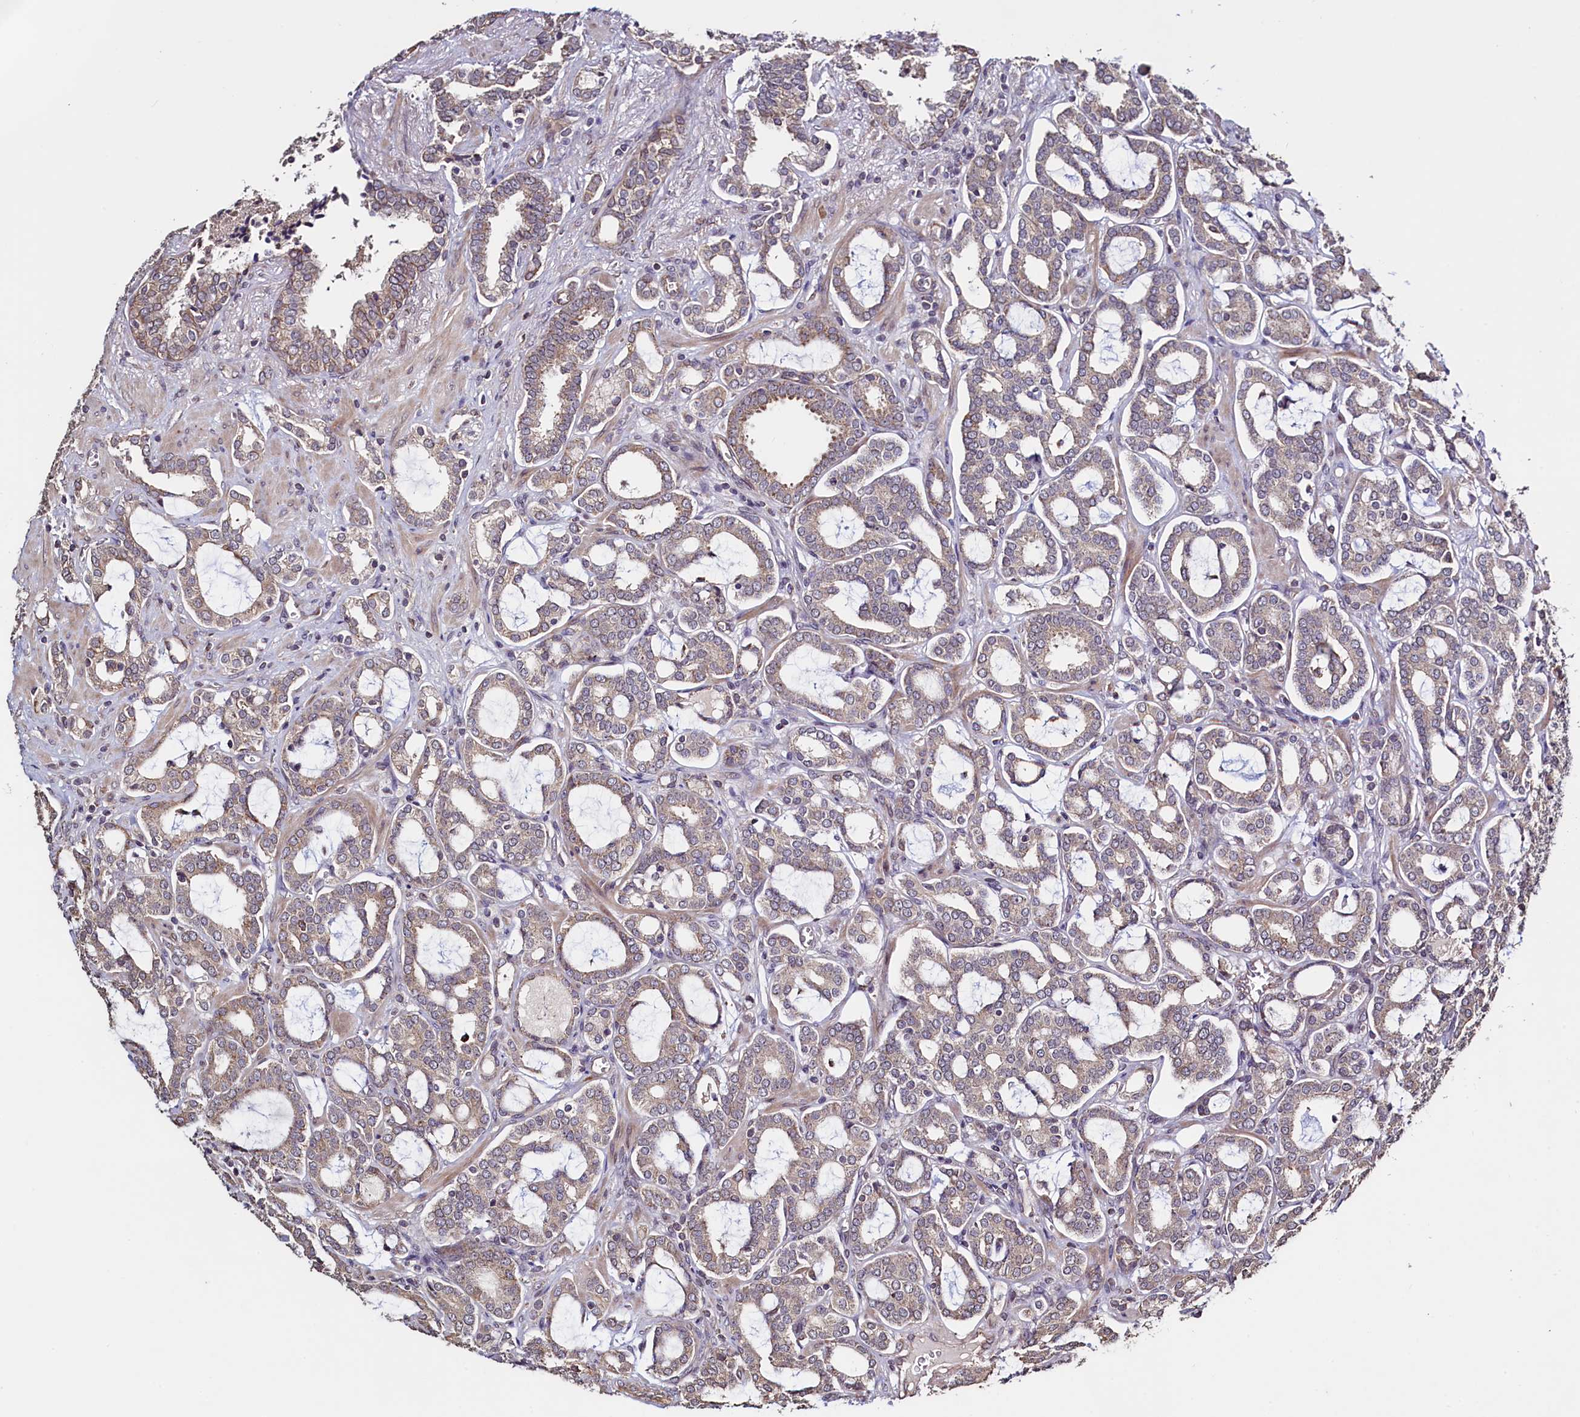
{"staining": {"intensity": "weak", "quantity": ">75%", "location": "cytoplasmic/membranous"}, "tissue": "prostate cancer", "cell_type": "Tumor cells", "image_type": "cancer", "snomed": [{"axis": "morphology", "description": "Adenocarcinoma, High grade"}, {"axis": "topography", "description": "Prostate and seminal vesicle, NOS"}], "caption": "Human prostate cancer stained for a protein (brown) demonstrates weak cytoplasmic/membranous positive expression in approximately >75% of tumor cells.", "gene": "RBFA", "patient": {"sex": "male", "age": 67}}